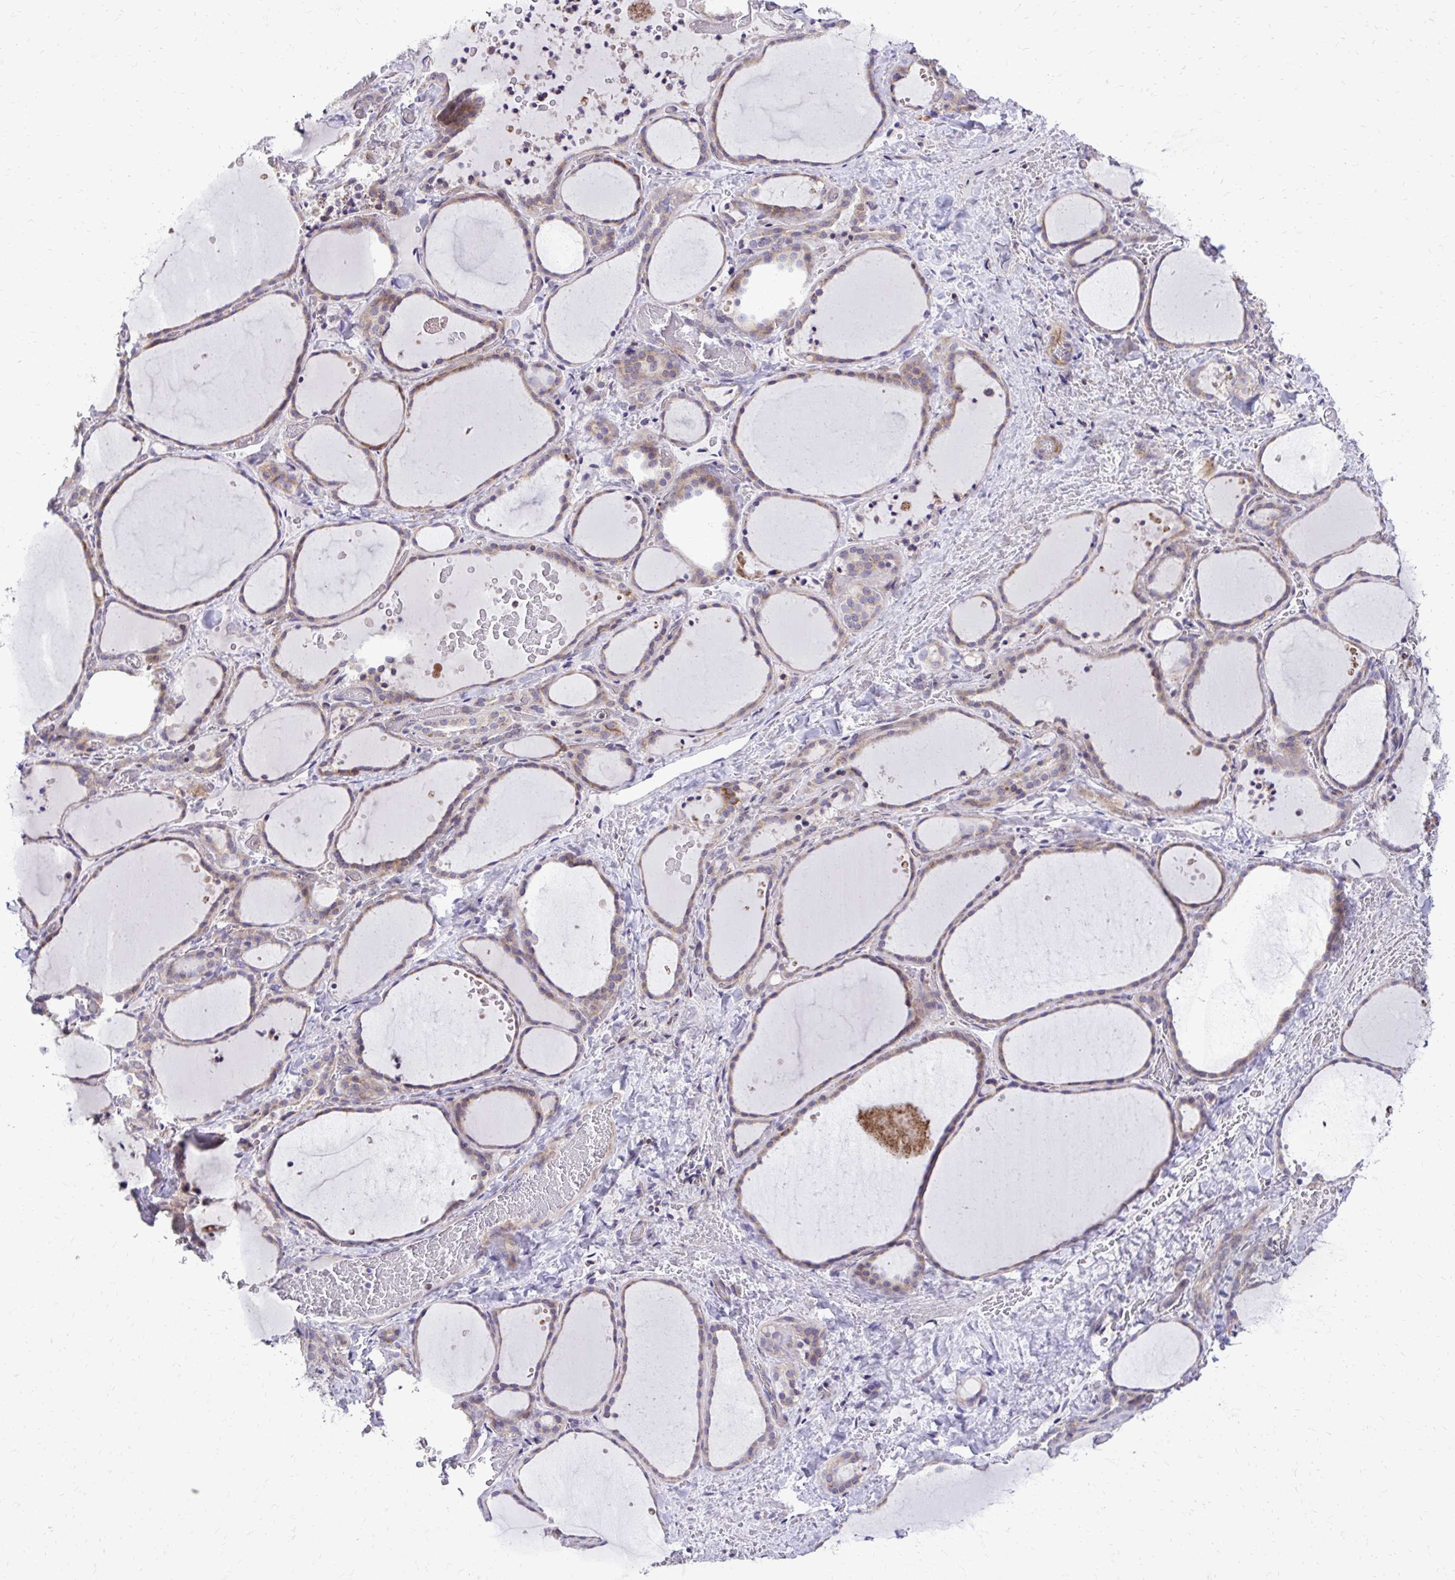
{"staining": {"intensity": "weak", "quantity": "25%-75%", "location": "cytoplasmic/membranous"}, "tissue": "thyroid gland", "cell_type": "Glandular cells", "image_type": "normal", "snomed": [{"axis": "morphology", "description": "Normal tissue, NOS"}, {"axis": "topography", "description": "Thyroid gland"}], "caption": "This micrograph displays IHC staining of normal human thyroid gland, with low weak cytoplasmic/membranous positivity in about 25%-75% of glandular cells.", "gene": "ABCC3", "patient": {"sex": "female", "age": 36}}